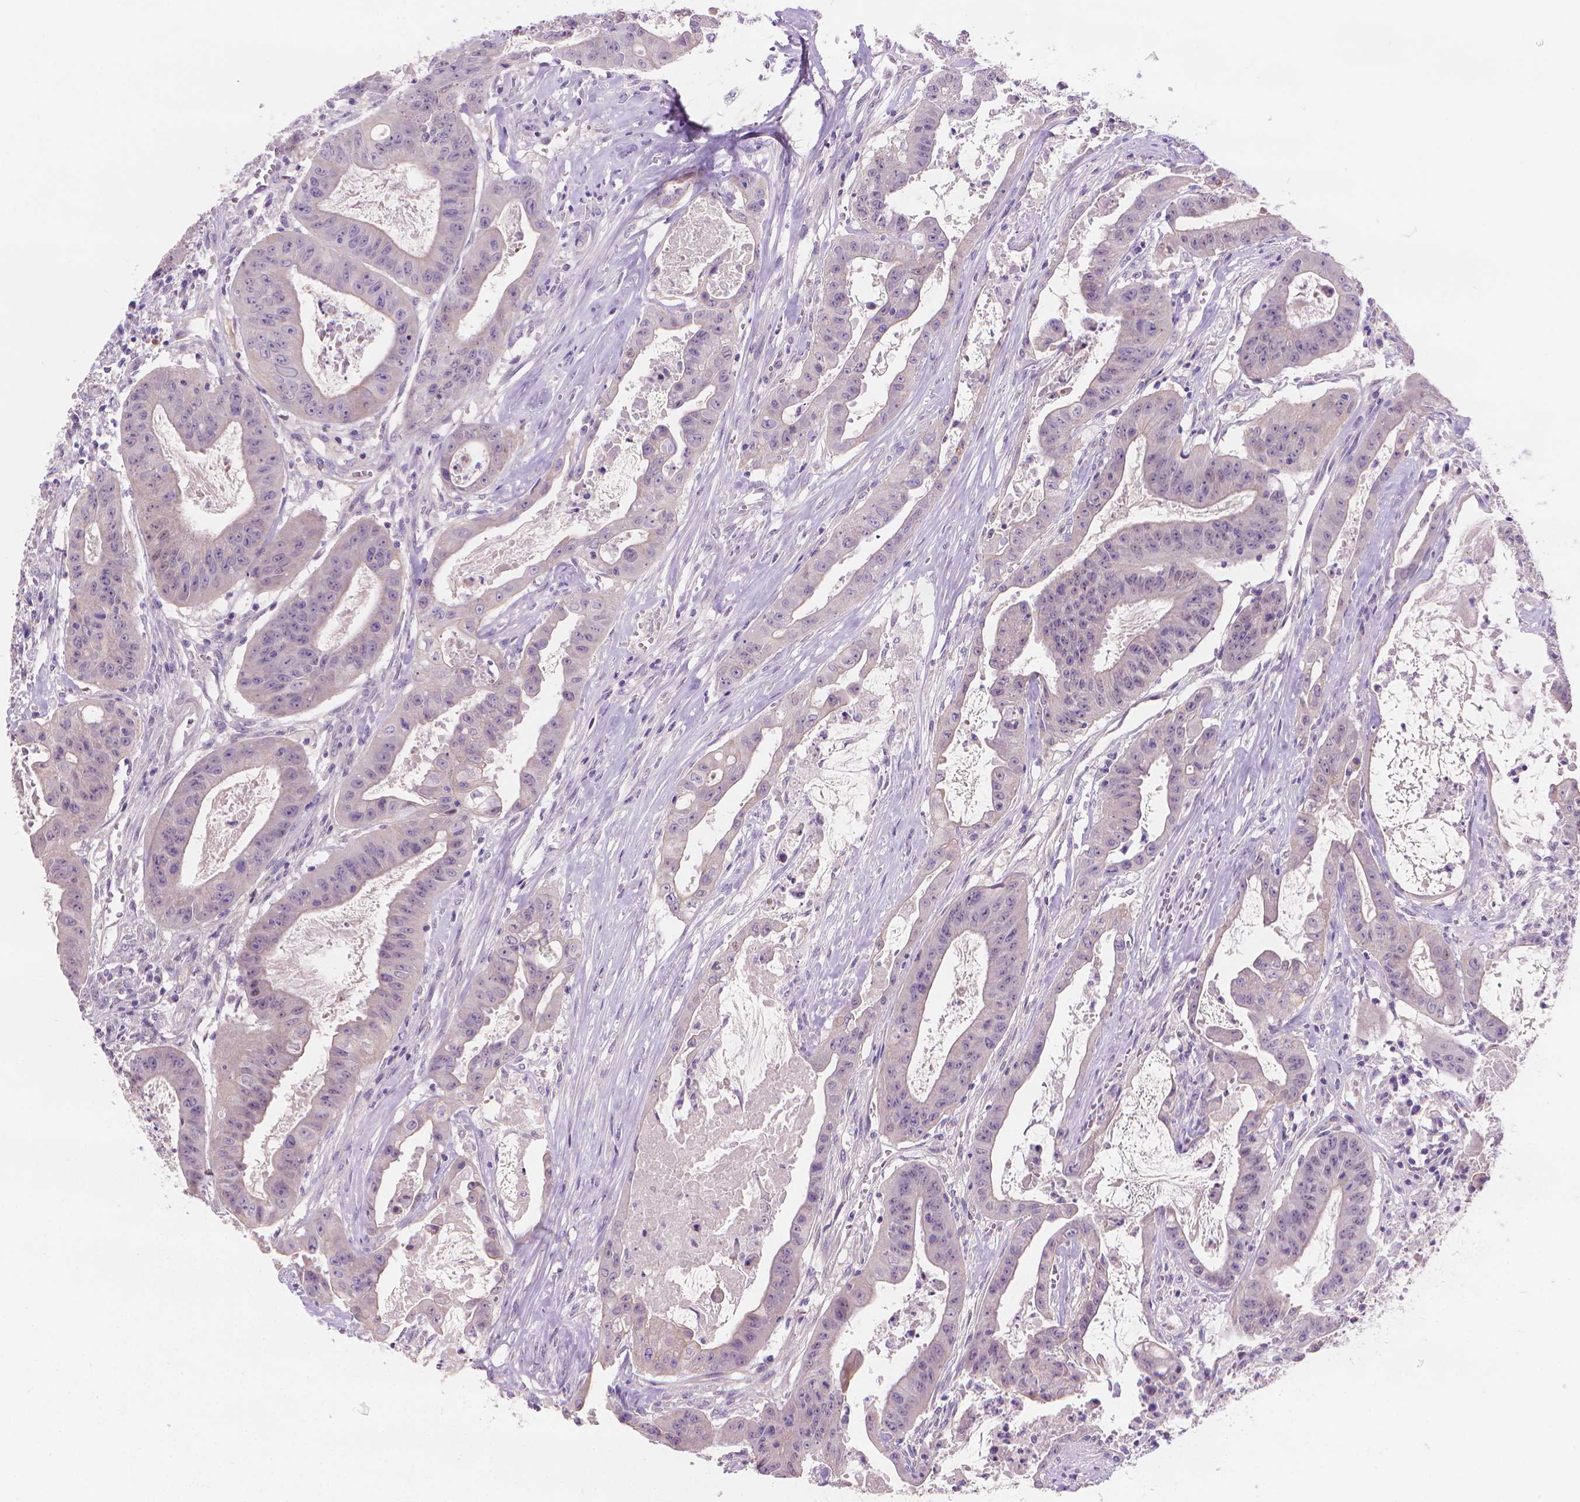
{"staining": {"intensity": "negative", "quantity": "none", "location": "none"}, "tissue": "colorectal cancer", "cell_type": "Tumor cells", "image_type": "cancer", "snomed": [{"axis": "morphology", "description": "Adenocarcinoma, NOS"}, {"axis": "topography", "description": "Colon"}], "caption": "Colorectal cancer (adenocarcinoma) was stained to show a protein in brown. There is no significant positivity in tumor cells. (DAB (3,3'-diaminobenzidine) immunohistochemistry with hematoxylin counter stain).", "gene": "GSDMA", "patient": {"sex": "male", "age": 33}}